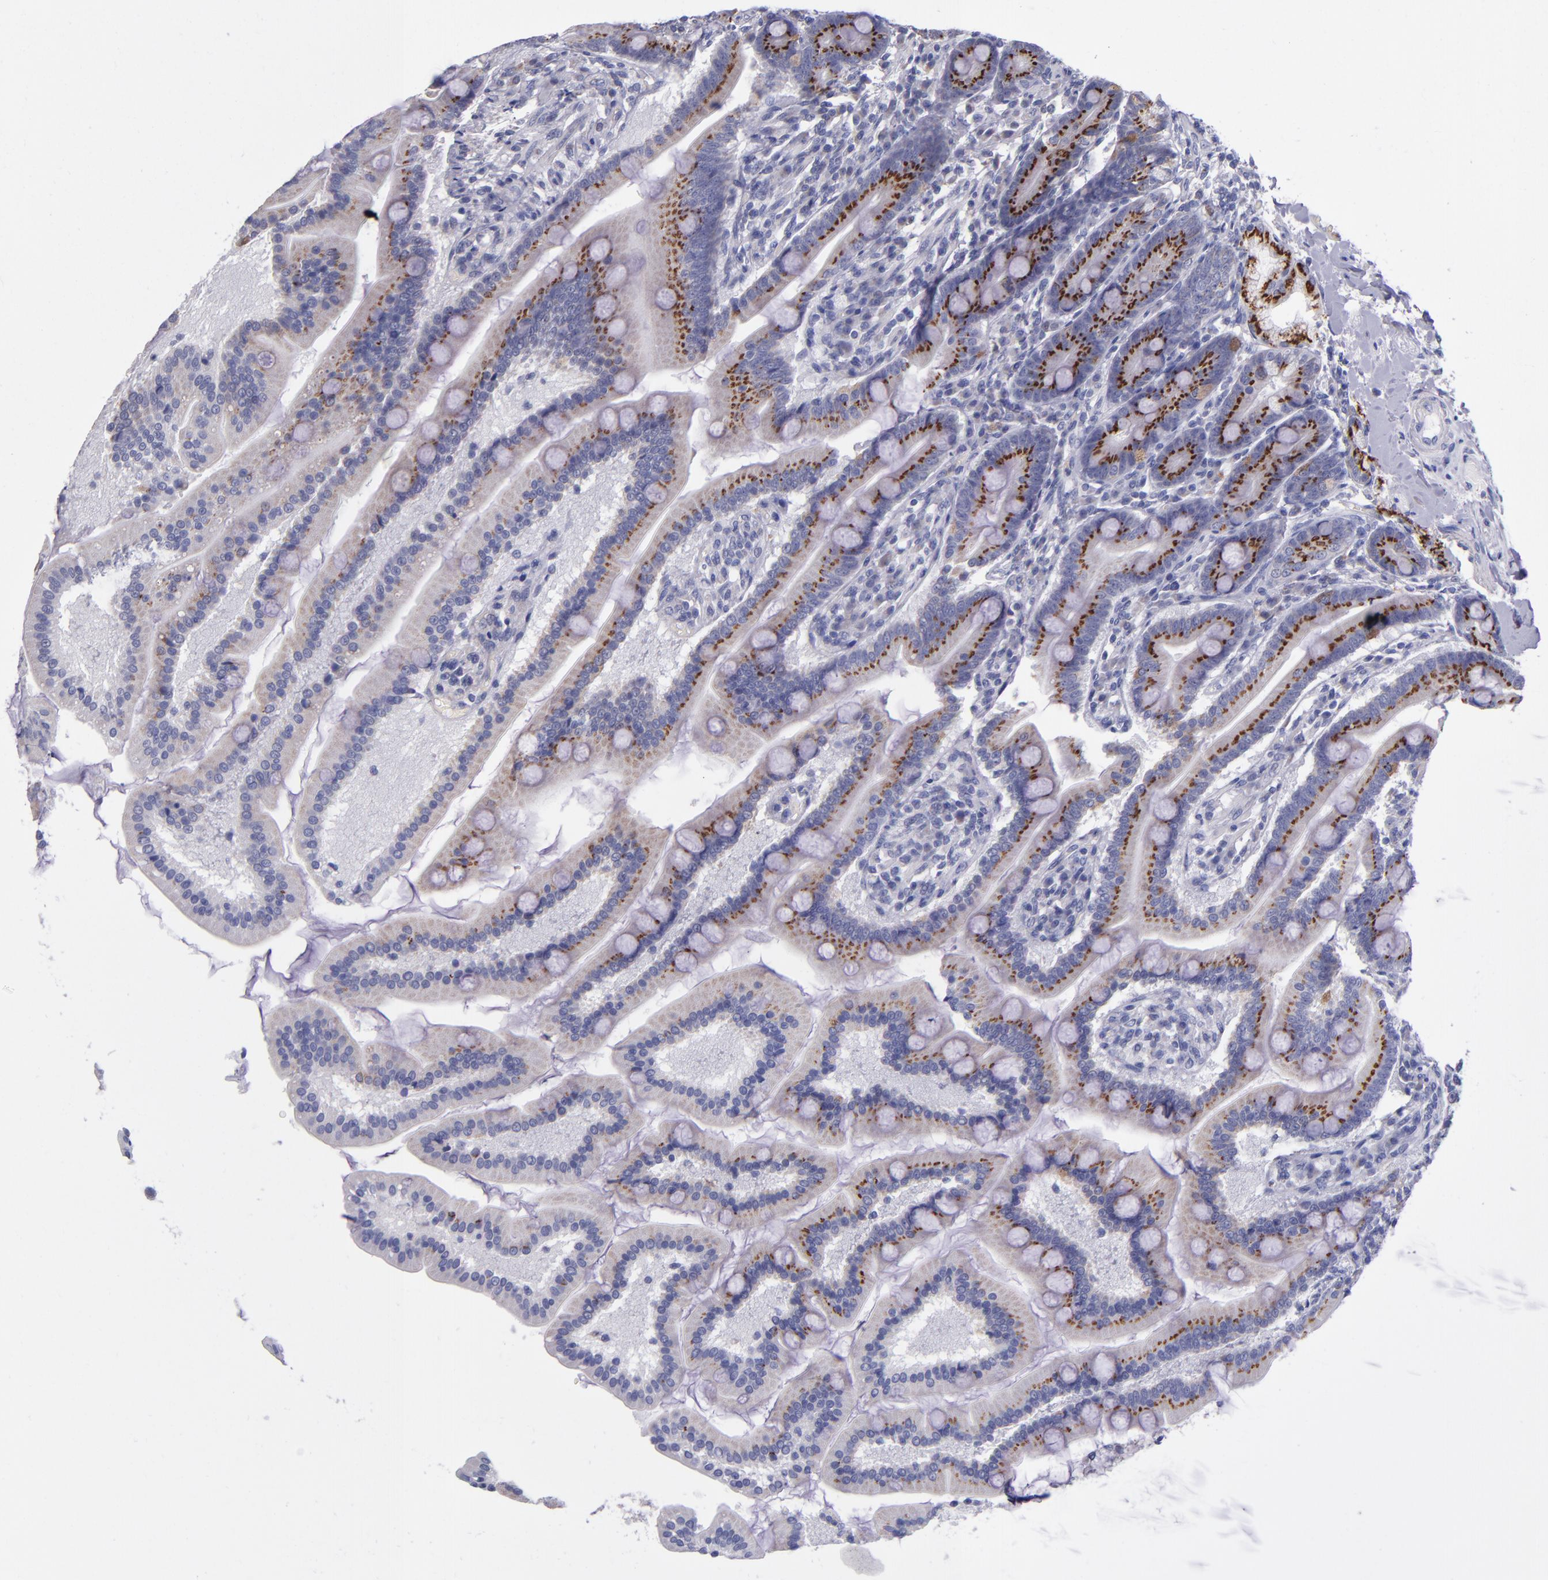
{"staining": {"intensity": "strong", "quantity": ">75%", "location": "cytoplasmic/membranous"}, "tissue": "duodenum", "cell_type": "Glandular cells", "image_type": "normal", "snomed": [{"axis": "morphology", "description": "Normal tissue, NOS"}, {"axis": "topography", "description": "Duodenum"}], "caption": "This image displays benign duodenum stained with immunohistochemistry to label a protein in brown. The cytoplasmic/membranous of glandular cells show strong positivity for the protein. Nuclei are counter-stained blue.", "gene": "RAB41", "patient": {"sex": "female", "age": 64}}